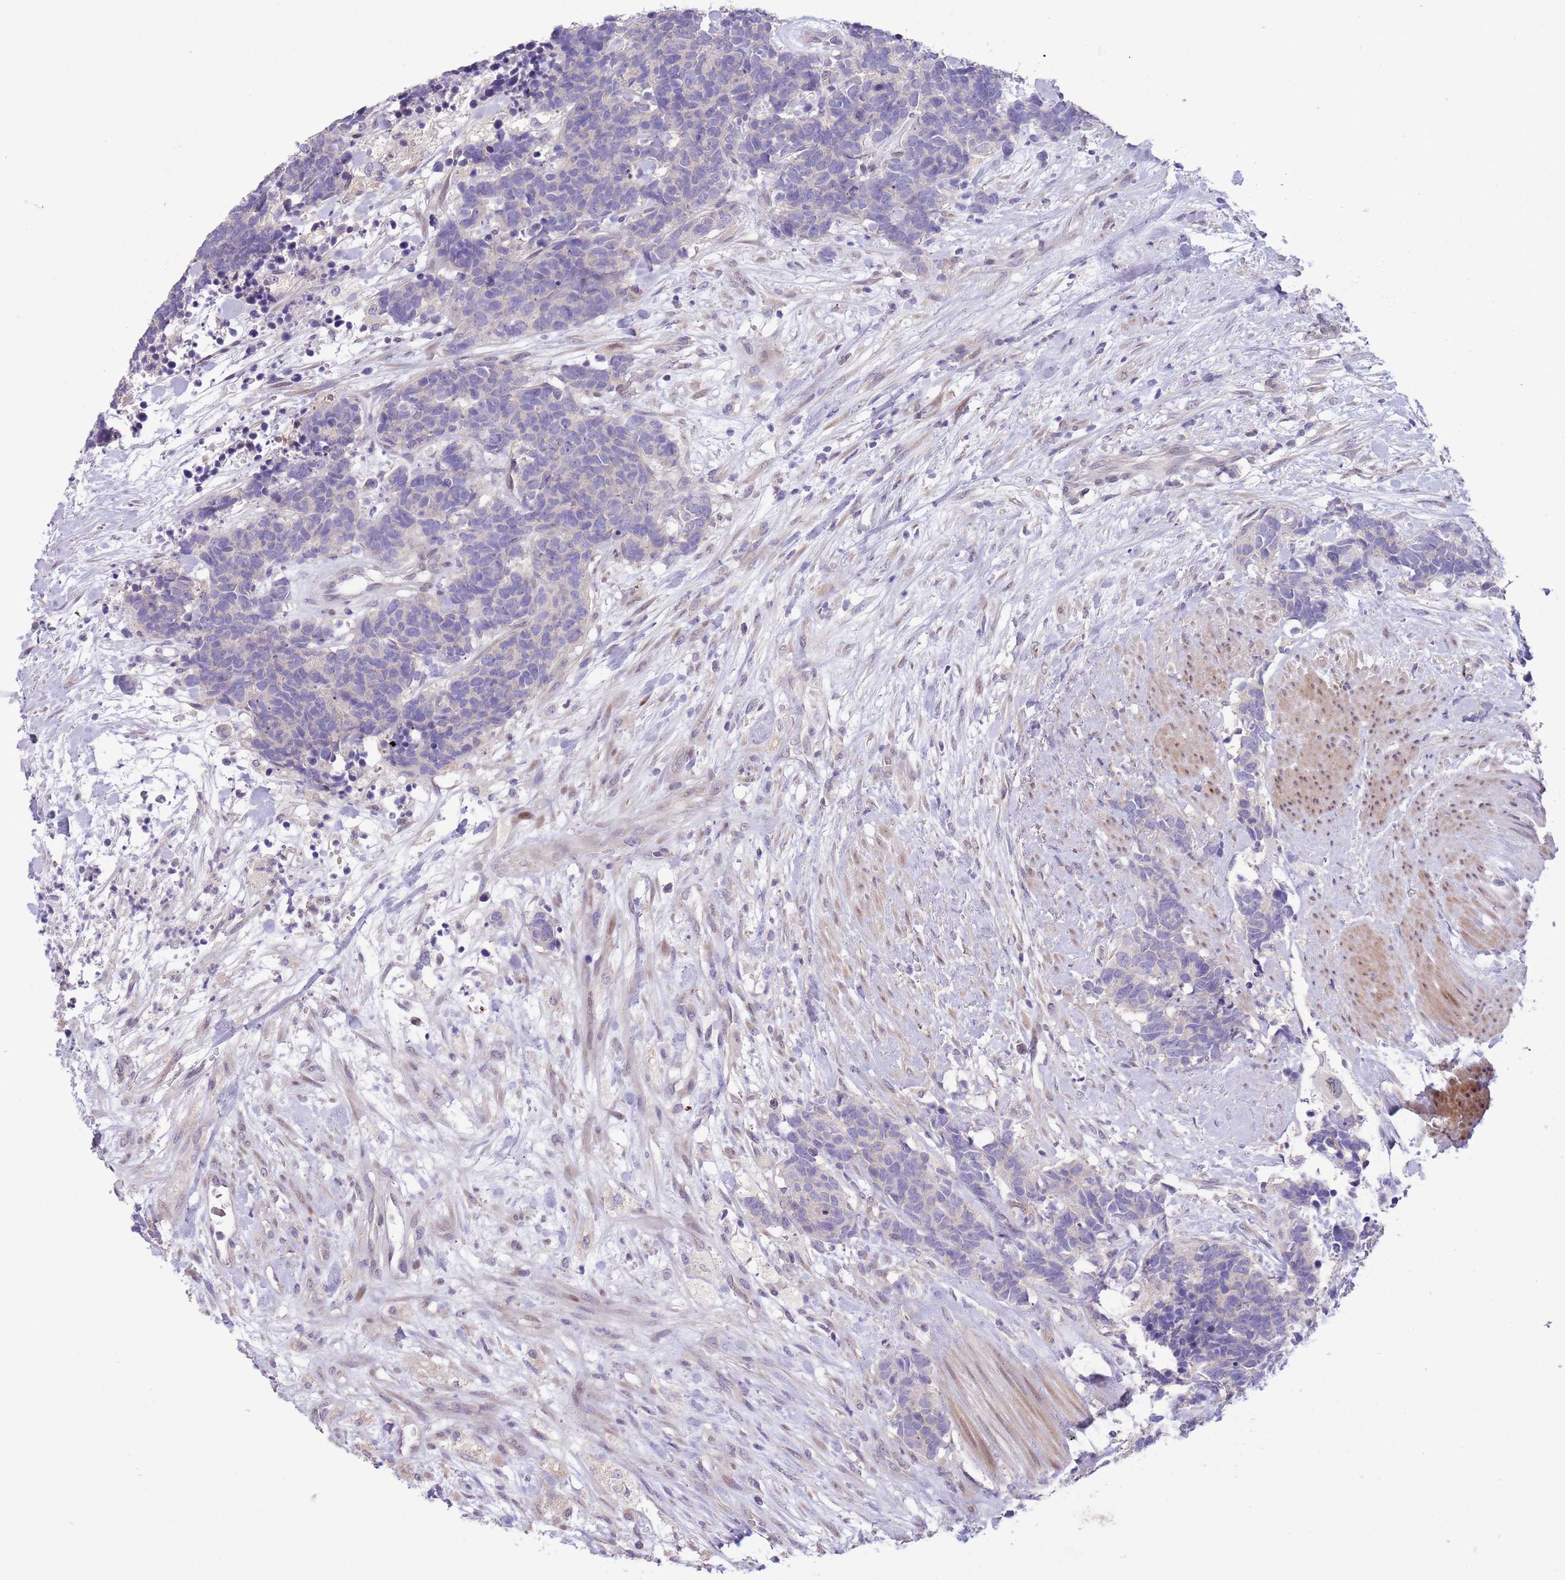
{"staining": {"intensity": "negative", "quantity": "none", "location": "none"}, "tissue": "carcinoid", "cell_type": "Tumor cells", "image_type": "cancer", "snomed": [{"axis": "morphology", "description": "Carcinoma, NOS"}, {"axis": "morphology", "description": "Carcinoid, malignant, NOS"}, {"axis": "topography", "description": "Prostate"}], "caption": "Immunohistochemistry (IHC) of human carcinoid displays no expression in tumor cells.", "gene": "CCND2", "patient": {"sex": "male", "age": 57}}